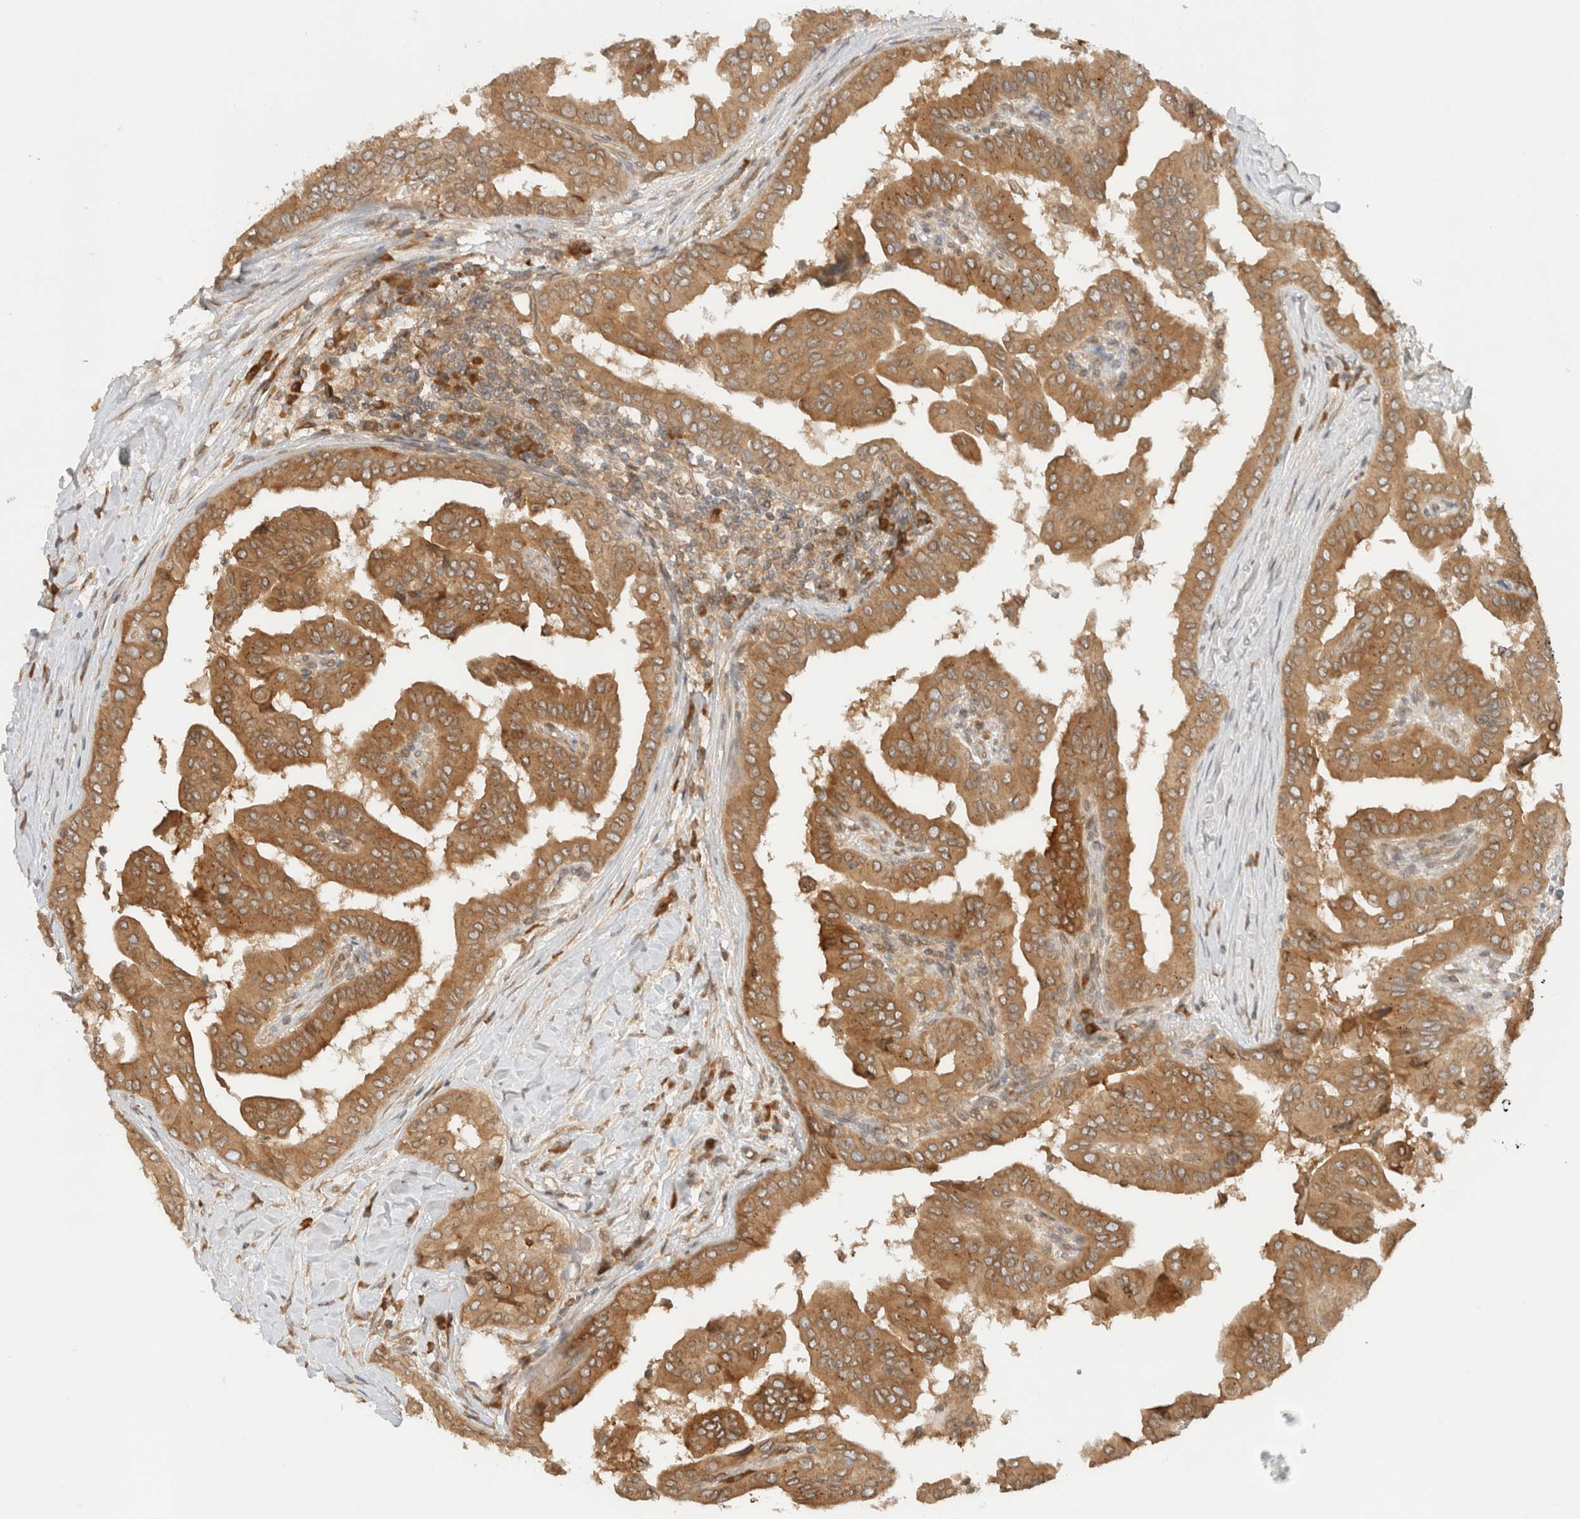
{"staining": {"intensity": "moderate", "quantity": ">75%", "location": "cytoplasmic/membranous"}, "tissue": "thyroid cancer", "cell_type": "Tumor cells", "image_type": "cancer", "snomed": [{"axis": "morphology", "description": "Papillary adenocarcinoma, NOS"}, {"axis": "topography", "description": "Thyroid gland"}], "caption": "Human papillary adenocarcinoma (thyroid) stained with a protein marker demonstrates moderate staining in tumor cells.", "gene": "ARFGEF2", "patient": {"sex": "male", "age": 33}}